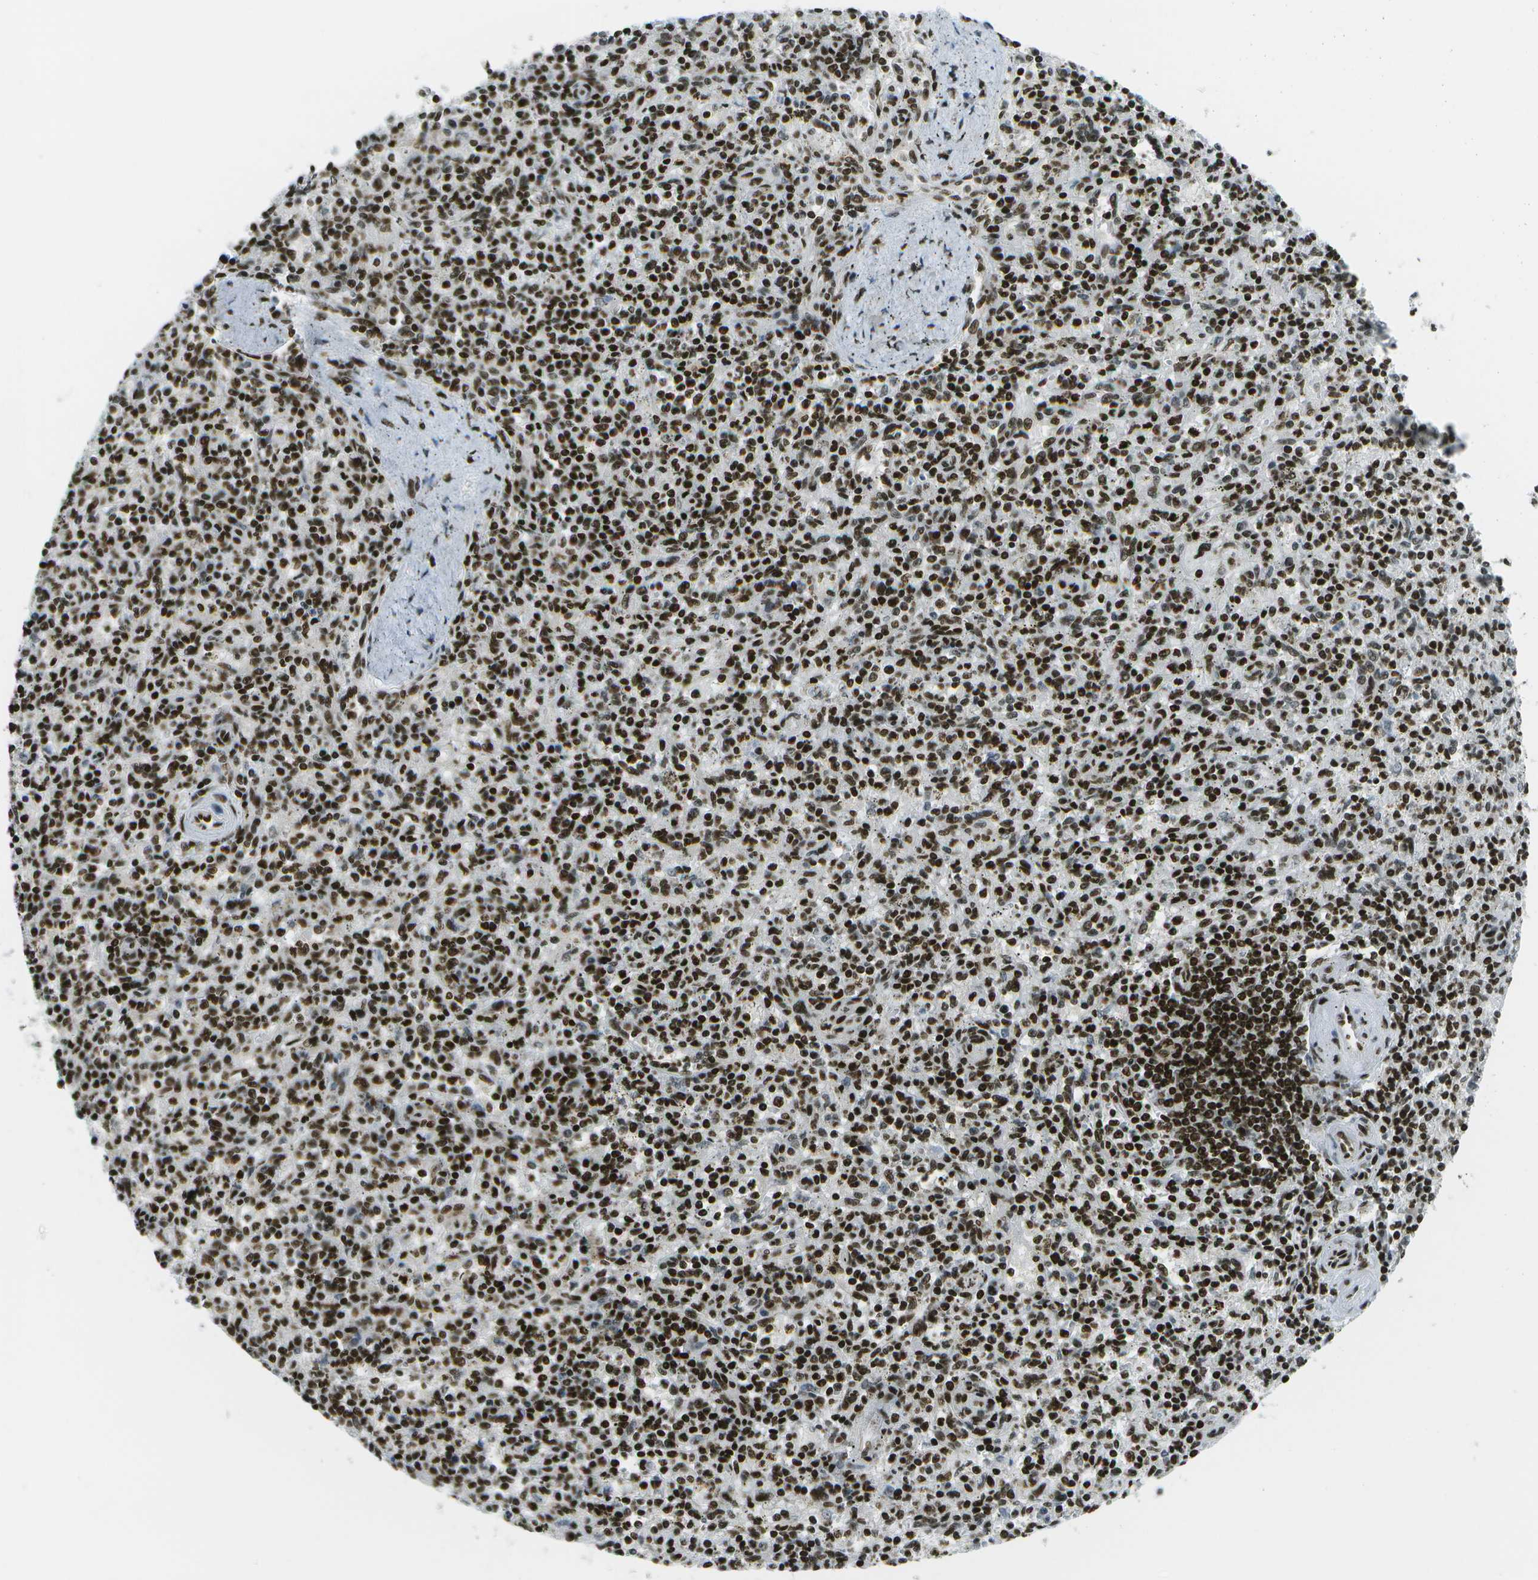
{"staining": {"intensity": "strong", "quantity": ">75%", "location": "nuclear"}, "tissue": "spleen", "cell_type": "Cells in red pulp", "image_type": "normal", "snomed": [{"axis": "morphology", "description": "Normal tissue, NOS"}, {"axis": "topography", "description": "Spleen"}], "caption": "A high amount of strong nuclear staining is appreciated in about >75% of cells in red pulp in benign spleen.", "gene": "GLYR1", "patient": {"sex": "male", "age": 72}}